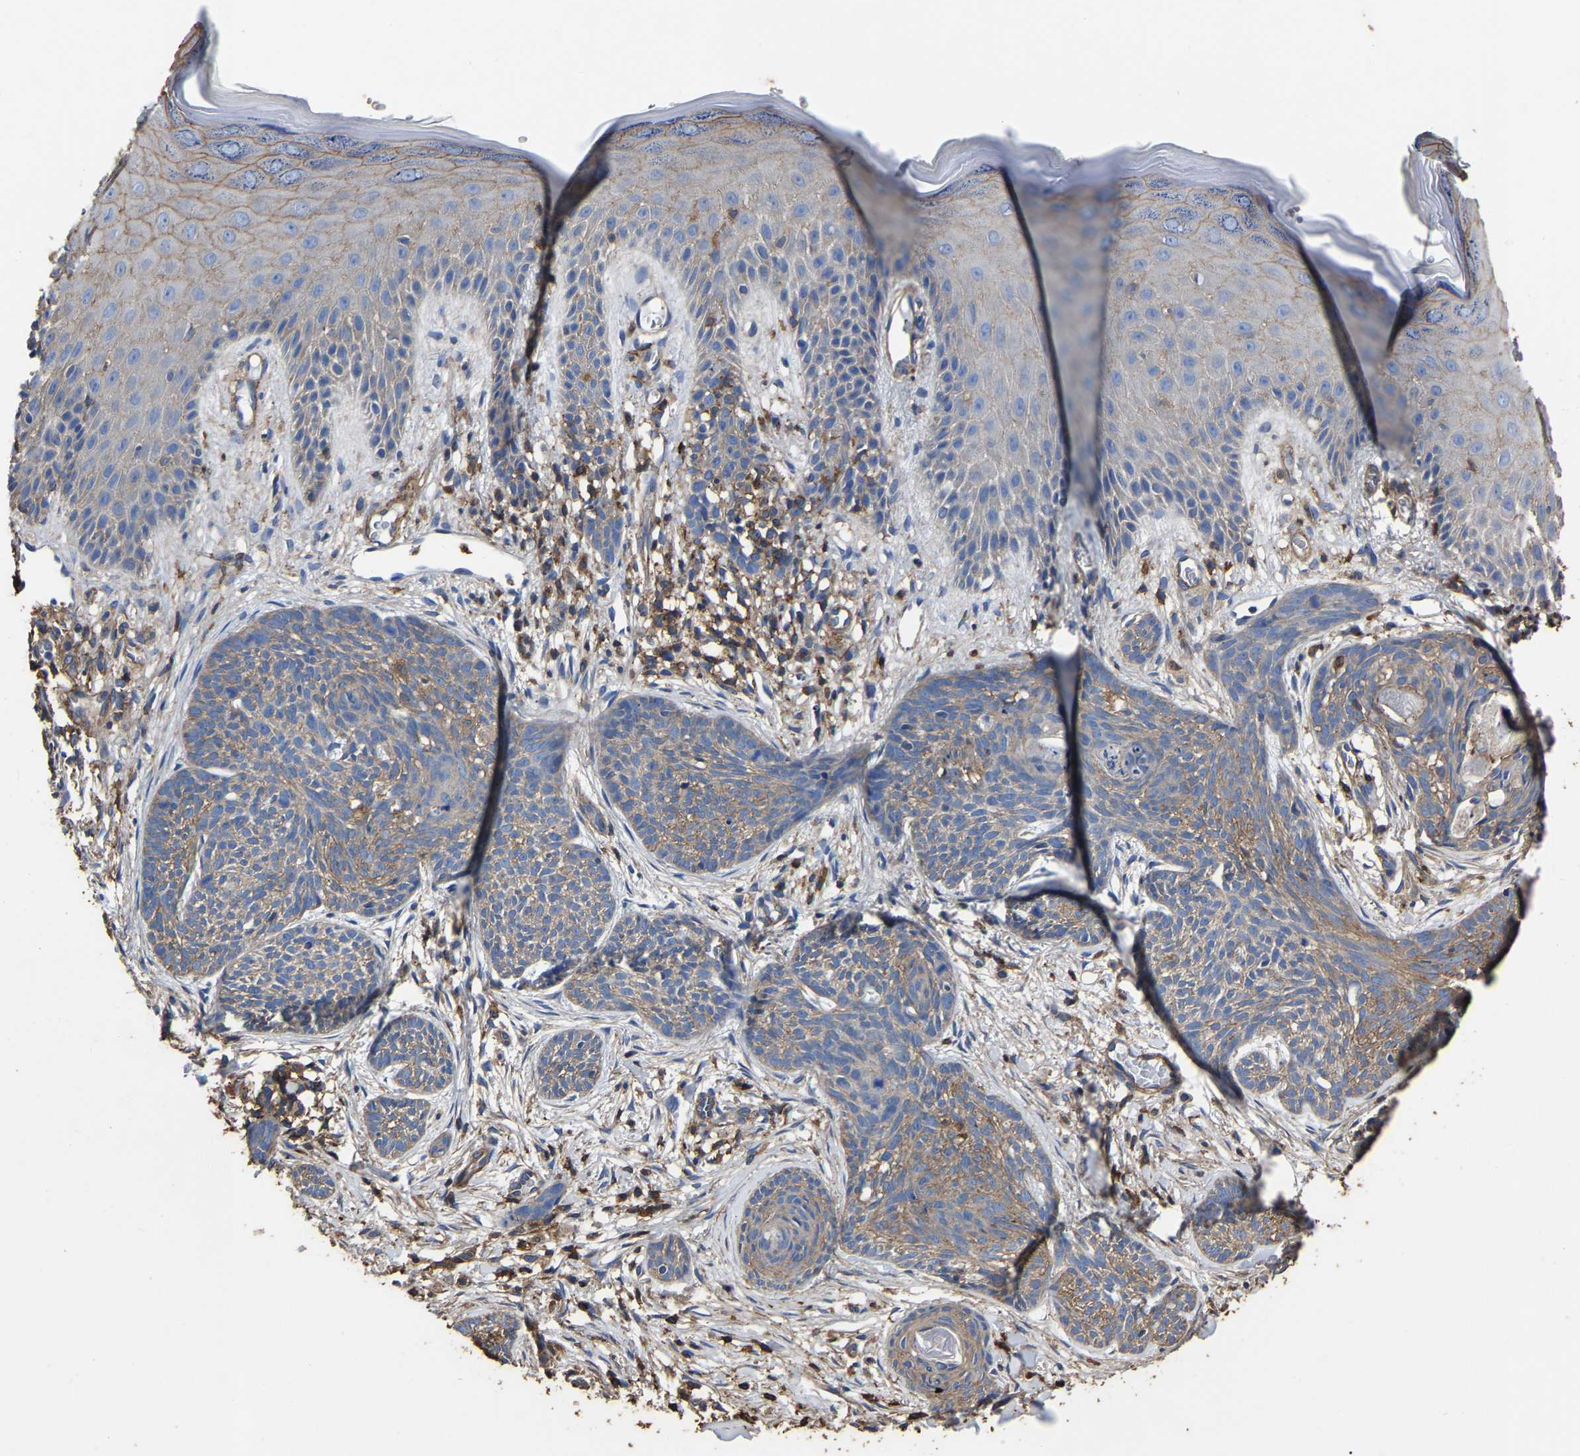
{"staining": {"intensity": "moderate", "quantity": "25%-75%", "location": "cytoplasmic/membranous"}, "tissue": "skin cancer", "cell_type": "Tumor cells", "image_type": "cancer", "snomed": [{"axis": "morphology", "description": "Basal cell carcinoma"}, {"axis": "topography", "description": "Skin"}], "caption": "Protein expression analysis of skin cancer displays moderate cytoplasmic/membranous positivity in approximately 25%-75% of tumor cells.", "gene": "ARMT1", "patient": {"sex": "female", "age": 59}}